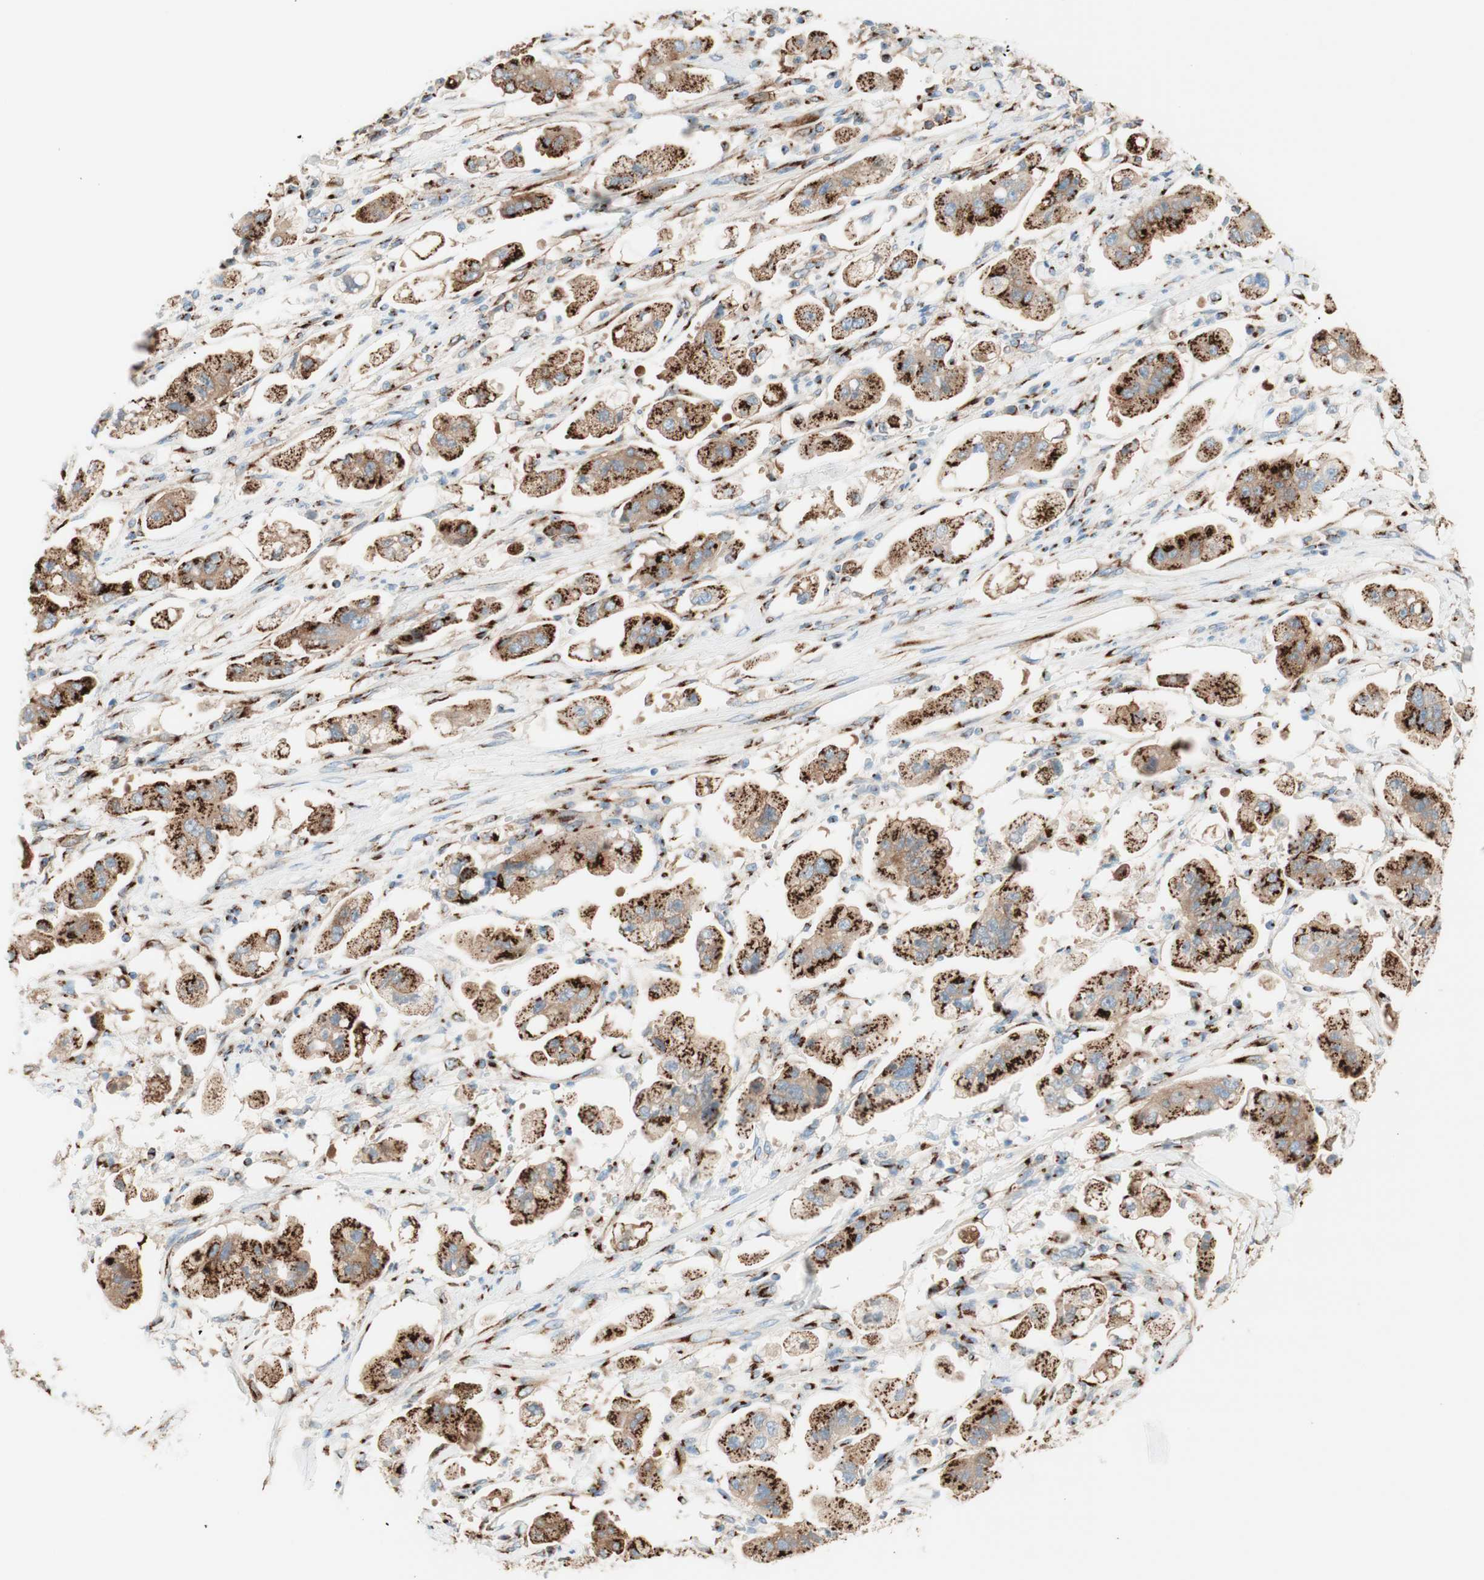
{"staining": {"intensity": "strong", "quantity": ">75%", "location": "cytoplasmic/membranous"}, "tissue": "stomach cancer", "cell_type": "Tumor cells", "image_type": "cancer", "snomed": [{"axis": "morphology", "description": "Adenocarcinoma, NOS"}, {"axis": "topography", "description": "Stomach"}], "caption": "Immunohistochemistry (IHC) image of human adenocarcinoma (stomach) stained for a protein (brown), which reveals high levels of strong cytoplasmic/membranous staining in about >75% of tumor cells.", "gene": "GOLGB1", "patient": {"sex": "male", "age": 62}}